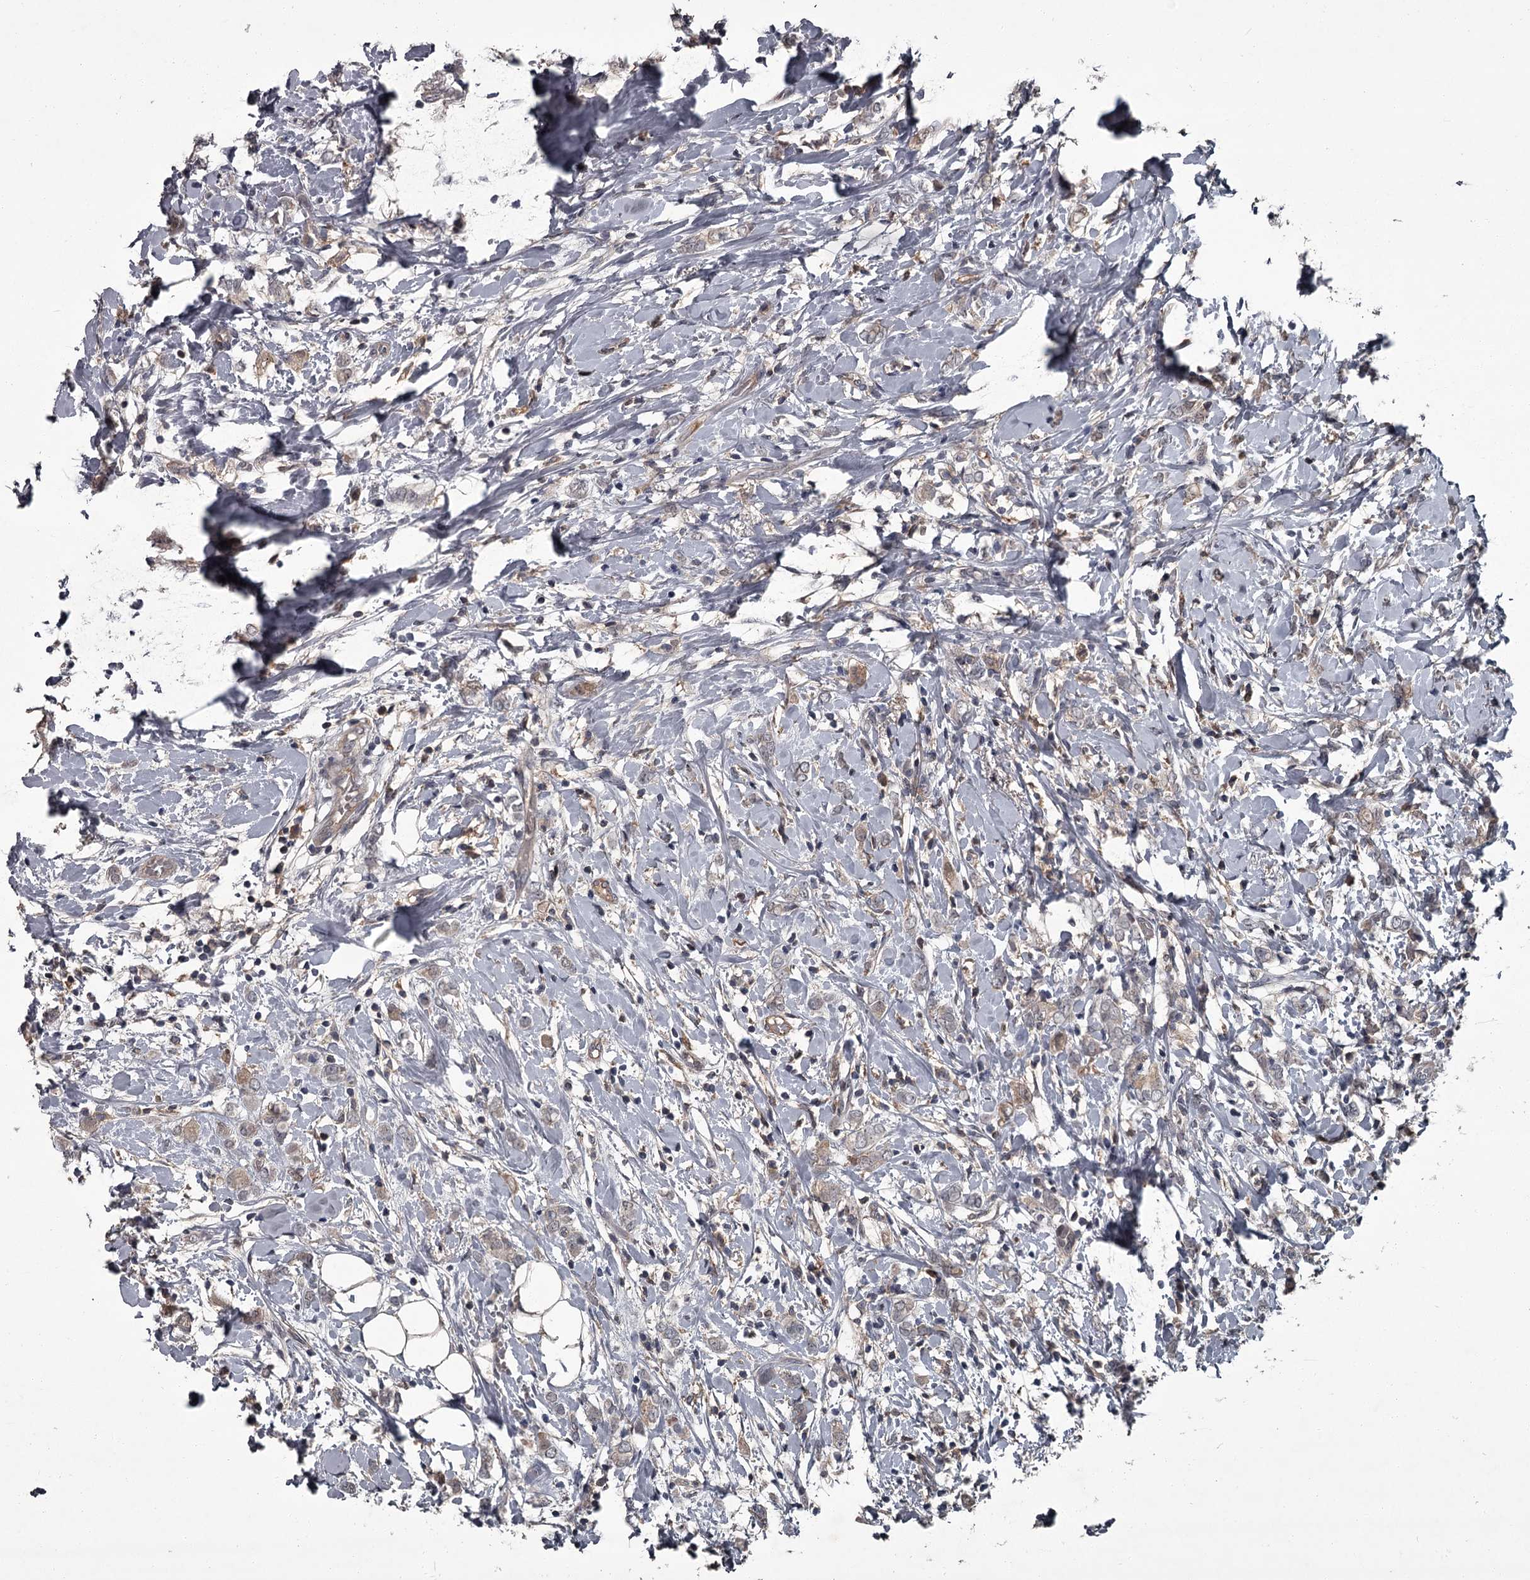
{"staining": {"intensity": "negative", "quantity": "none", "location": "none"}, "tissue": "breast cancer", "cell_type": "Tumor cells", "image_type": "cancer", "snomed": [{"axis": "morphology", "description": "Normal tissue, NOS"}, {"axis": "morphology", "description": "Lobular carcinoma"}, {"axis": "topography", "description": "Breast"}], "caption": "DAB (3,3'-diaminobenzidine) immunohistochemical staining of human lobular carcinoma (breast) shows no significant expression in tumor cells.", "gene": "FLVCR2", "patient": {"sex": "female", "age": 47}}